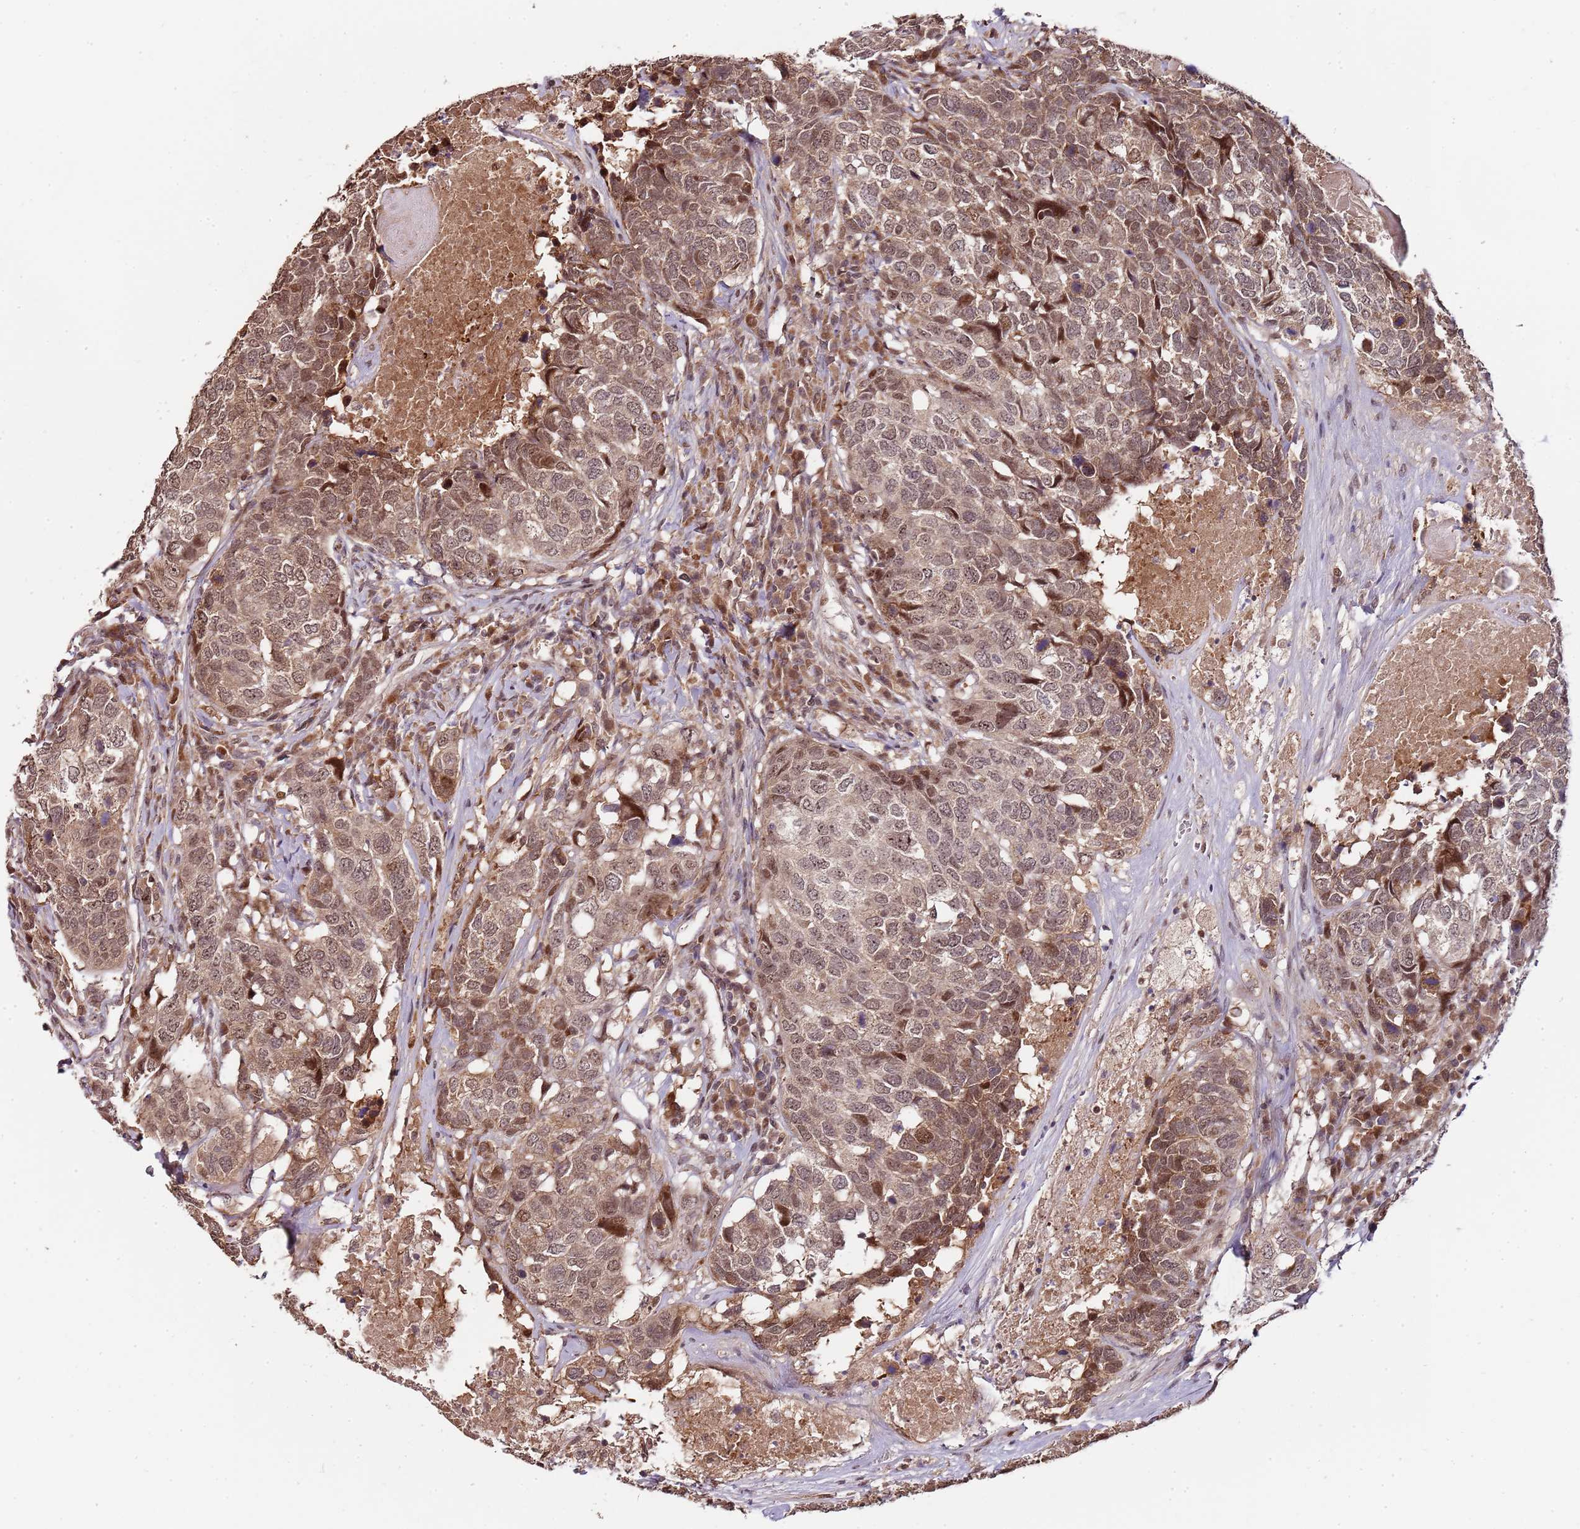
{"staining": {"intensity": "moderate", "quantity": ">75%", "location": "nuclear"}, "tissue": "head and neck cancer", "cell_type": "Tumor cells", "image_type": "cancer", "snomed": [{"axis": "morphology", "description": "Squamous cell carcinoma, NOS"}, {"axis": "topography", "description": "Head-Neck"}], "caption": "An immunohistochemistry image of tumor tissue is shown. Protein staining in brown highlights moderate nuclear positivity in squamous cell carcinoma (head and neck) within tumor cells.", "gene": "EDC3", "patient": {"sex": "male", "age": 66}}